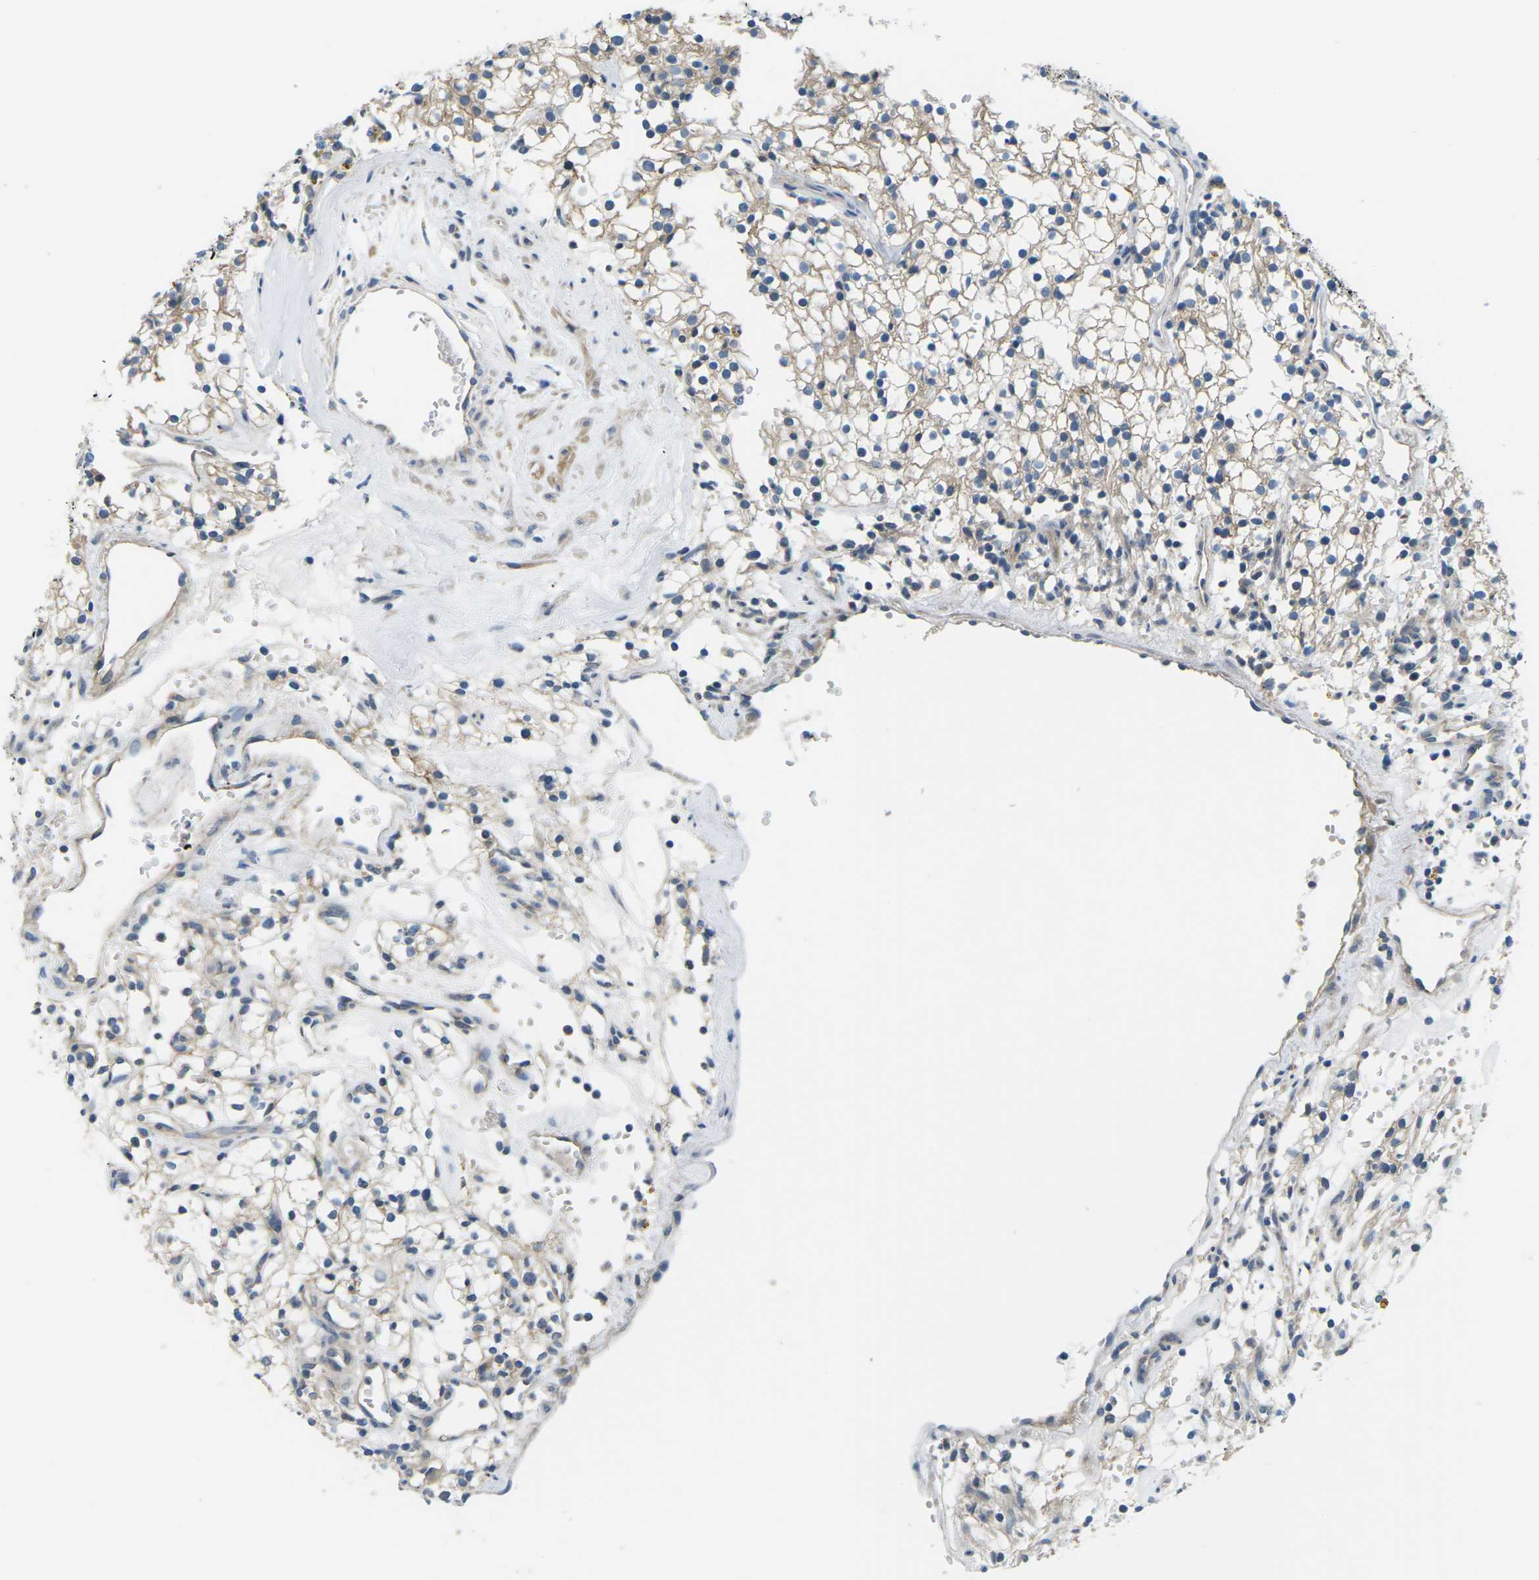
{"staining": {"intensity": "weak", "quantity": "25%-75%", "location": "cytoplasmic/membranous"}, "tissue": "renal cancer", "cell_type": "Tumor cells", "image_type": "cancer", "snomed": [{"axis": "morphology", "description": "Adenocarcinoma, NOS"}, {"axis": "topography", "description": "Kidney"}], "caption": "Tumor cells display weak cytoplasmic/membranous staining in approximately 25%-75% of cells in renal cancer.", "gene": "CTNND1", "patient": {"sex": "male", "age": 59}}